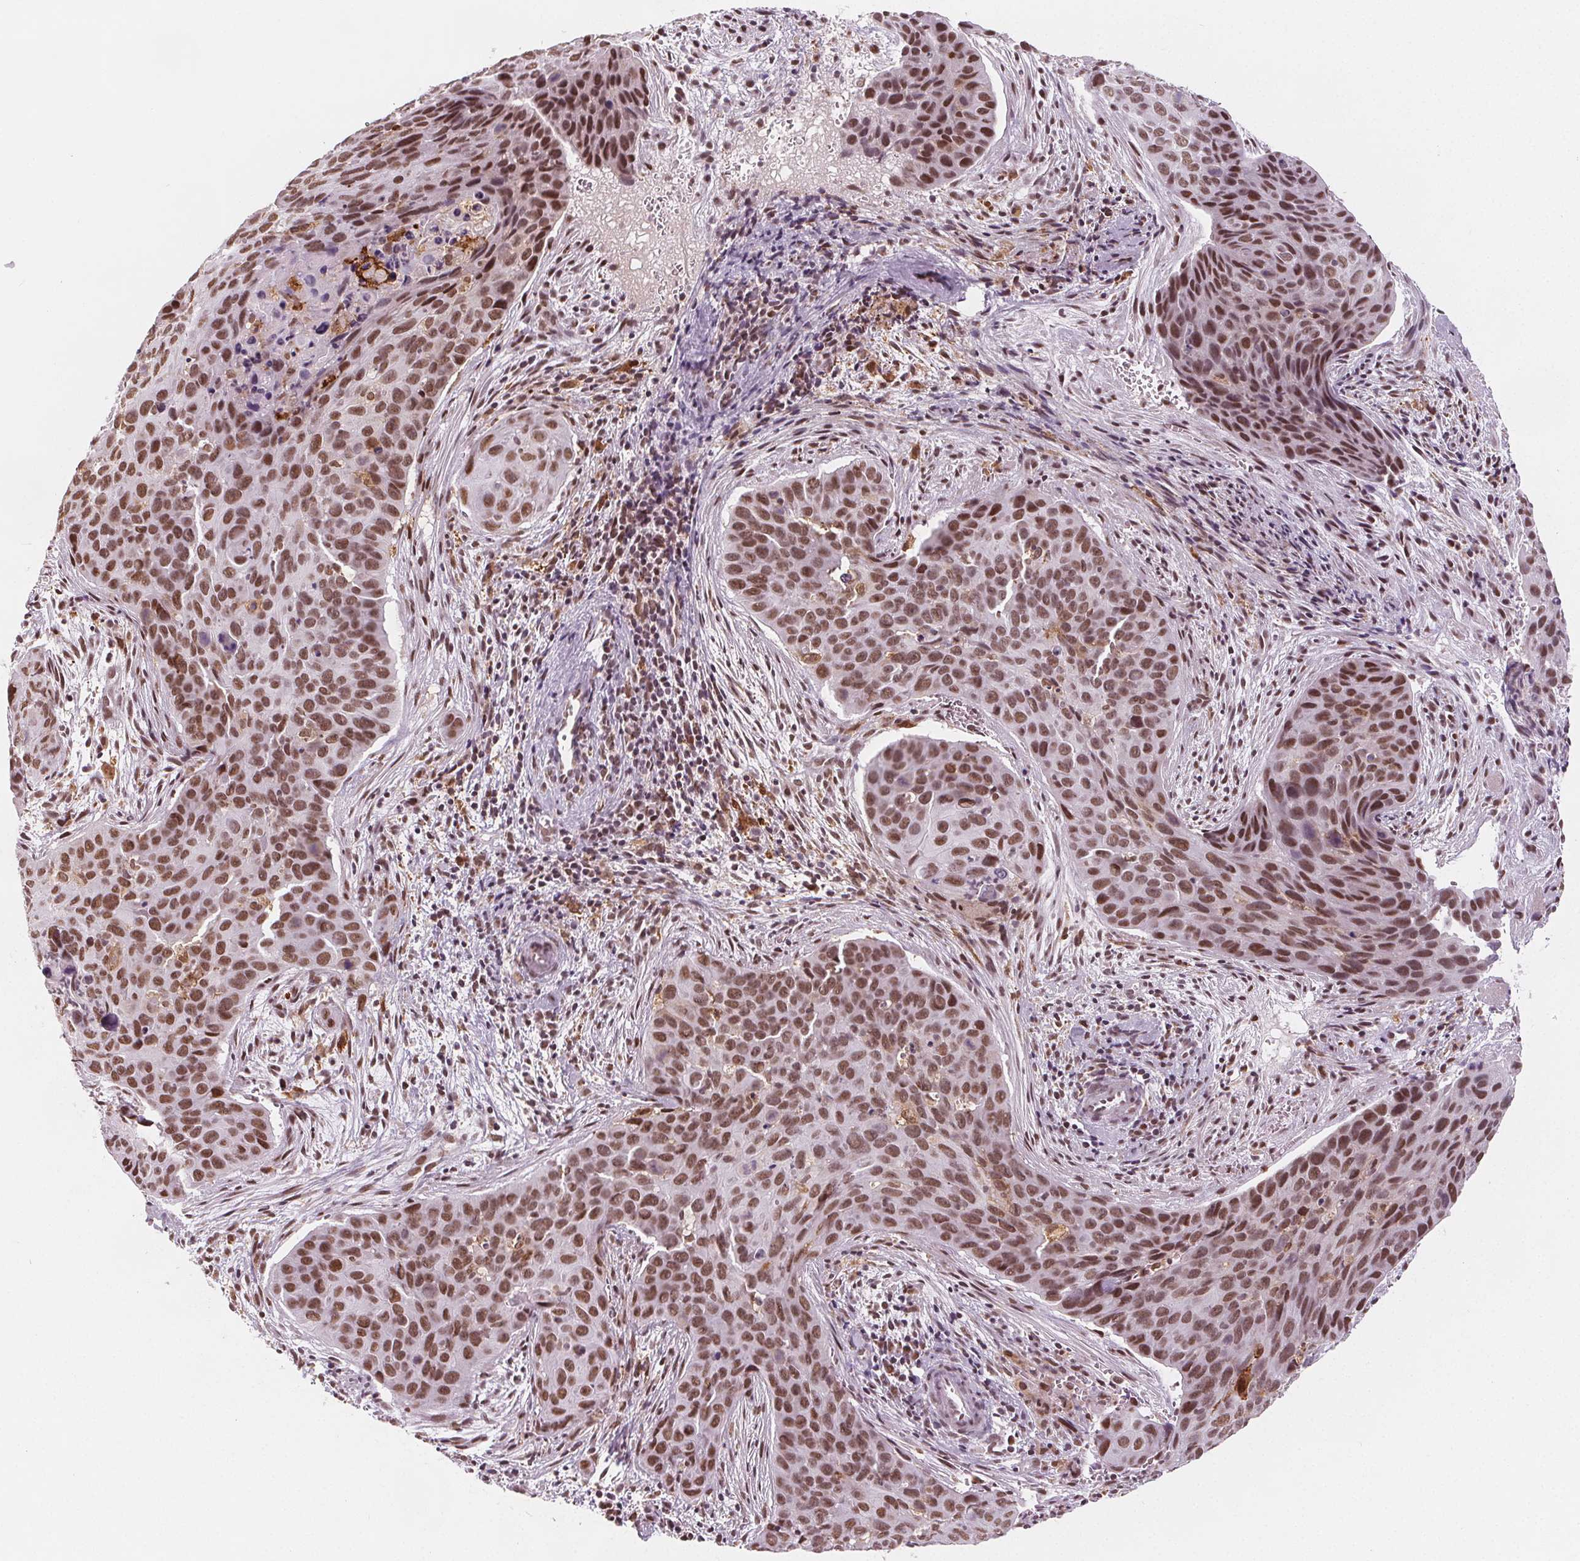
{"staining": {"intensity": "moderate", "quantity": ">75%", "location": "nuclear"}, "tissue": "cervical cancer", "cell_type": "Tumor cells", "image_type": "cancer", "snomed": [{"axis": "morphology", "description": "Squamous cell carcinoma, NOS"}, {"axis": "topography", "description": "Cervix"}], "caption": "A brown stain labels moderate nuclear expression of a protein in squamous cell carcinoma (cervical) tumor cells.", "gene": "DPM2", "patient": {"sex": "female", "age": 35}}